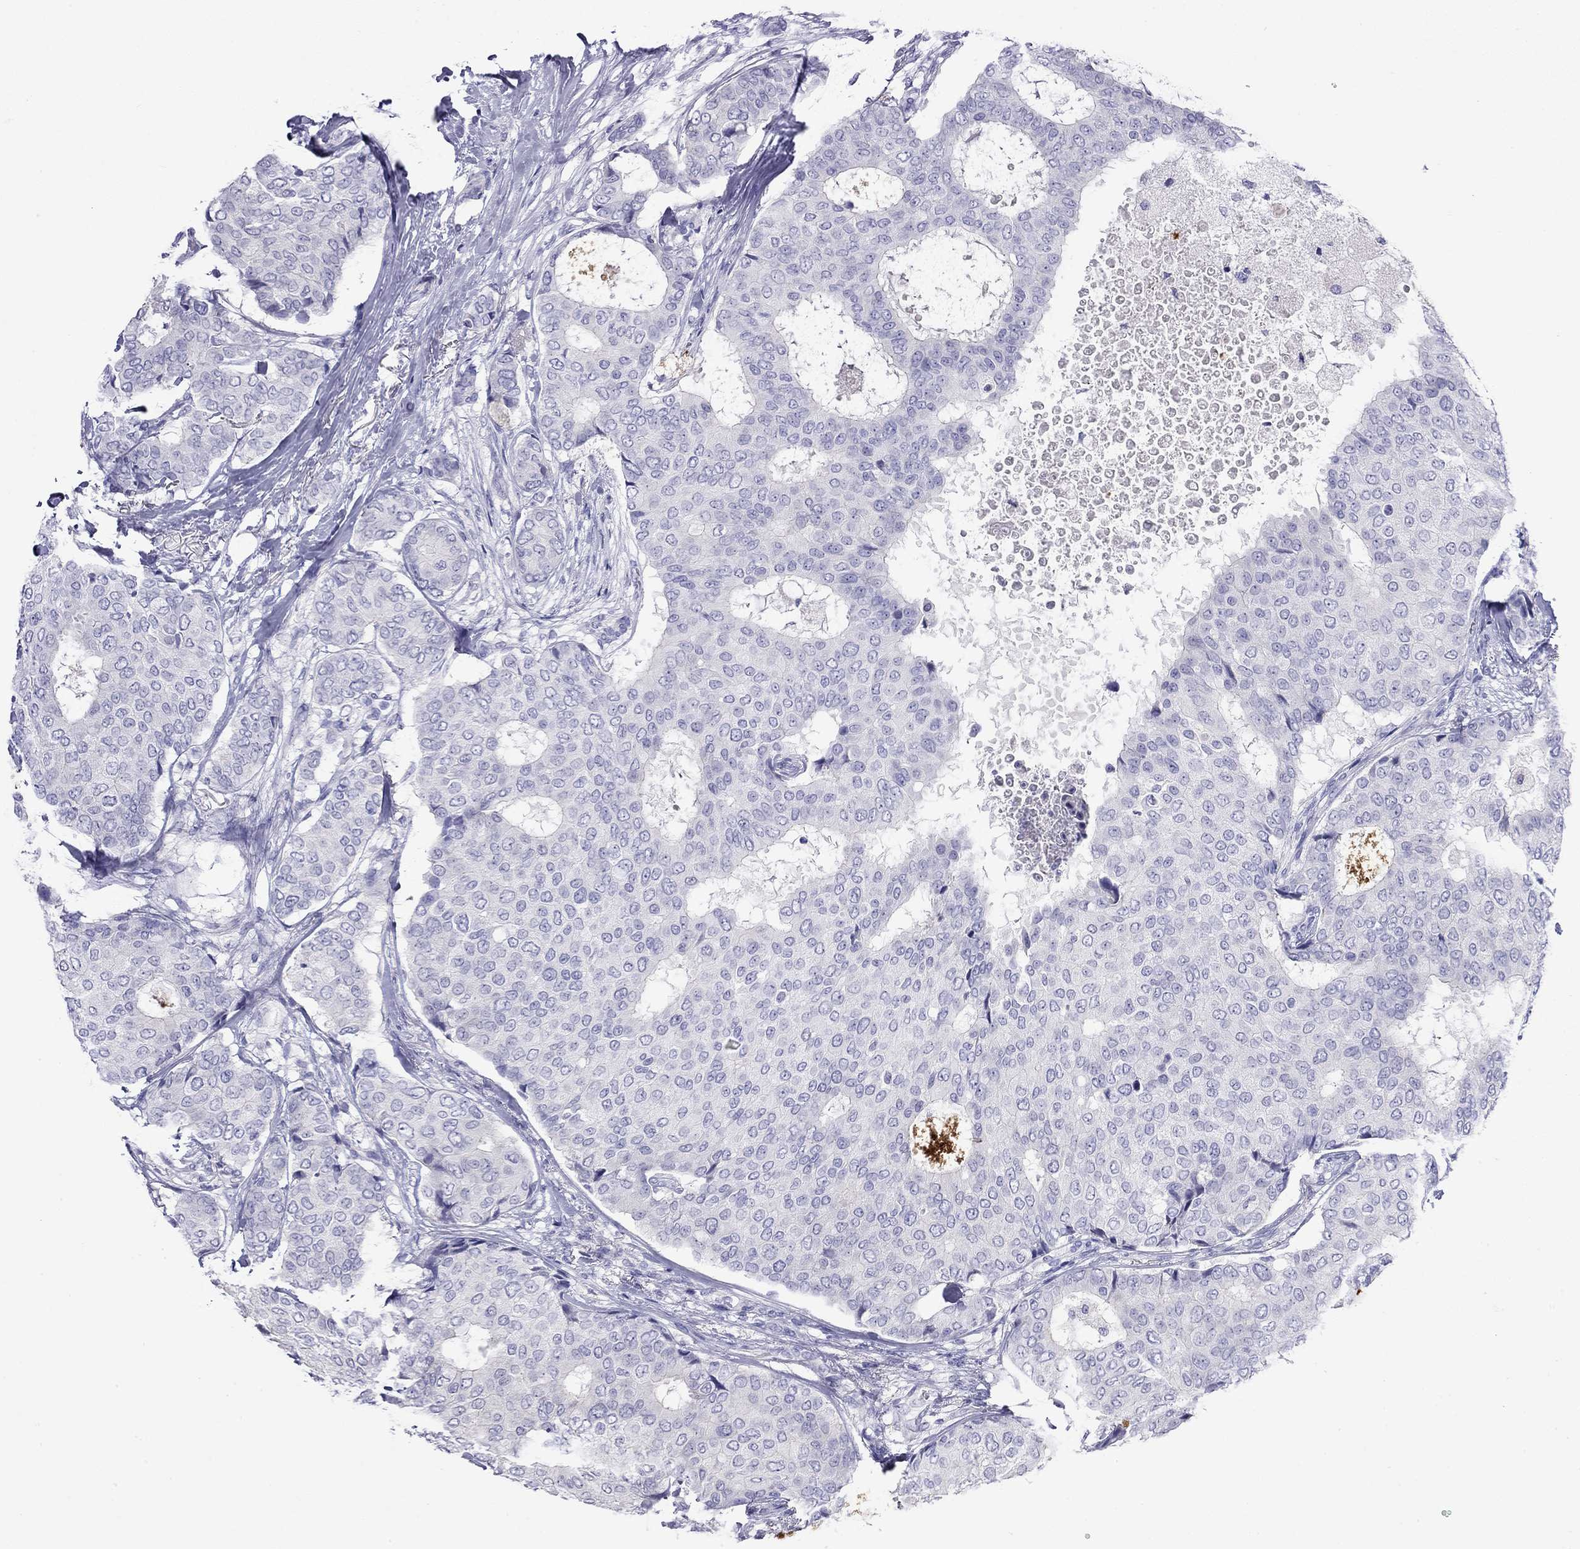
{"staining": {"intensity": "negative", "quantity": "none", "location": "none"}, "tissue": "breast cancer", "cell_type": "Tumor cells", "image_type": "cancer", "snomed": [{"axis": "morphology", "description": "Duct carcinoma"}, {"axis": "topography", "description": "Breast"}], "caption": "This micrograph is of infiltrating ductal carcinoma (breast) stained with IHC to label a protein in brown with the nuclei are counter-stained blue. There is no expression in tumor cells.", "gene": "GNAT3", "patient": {"sex": "female", "age": 75}}